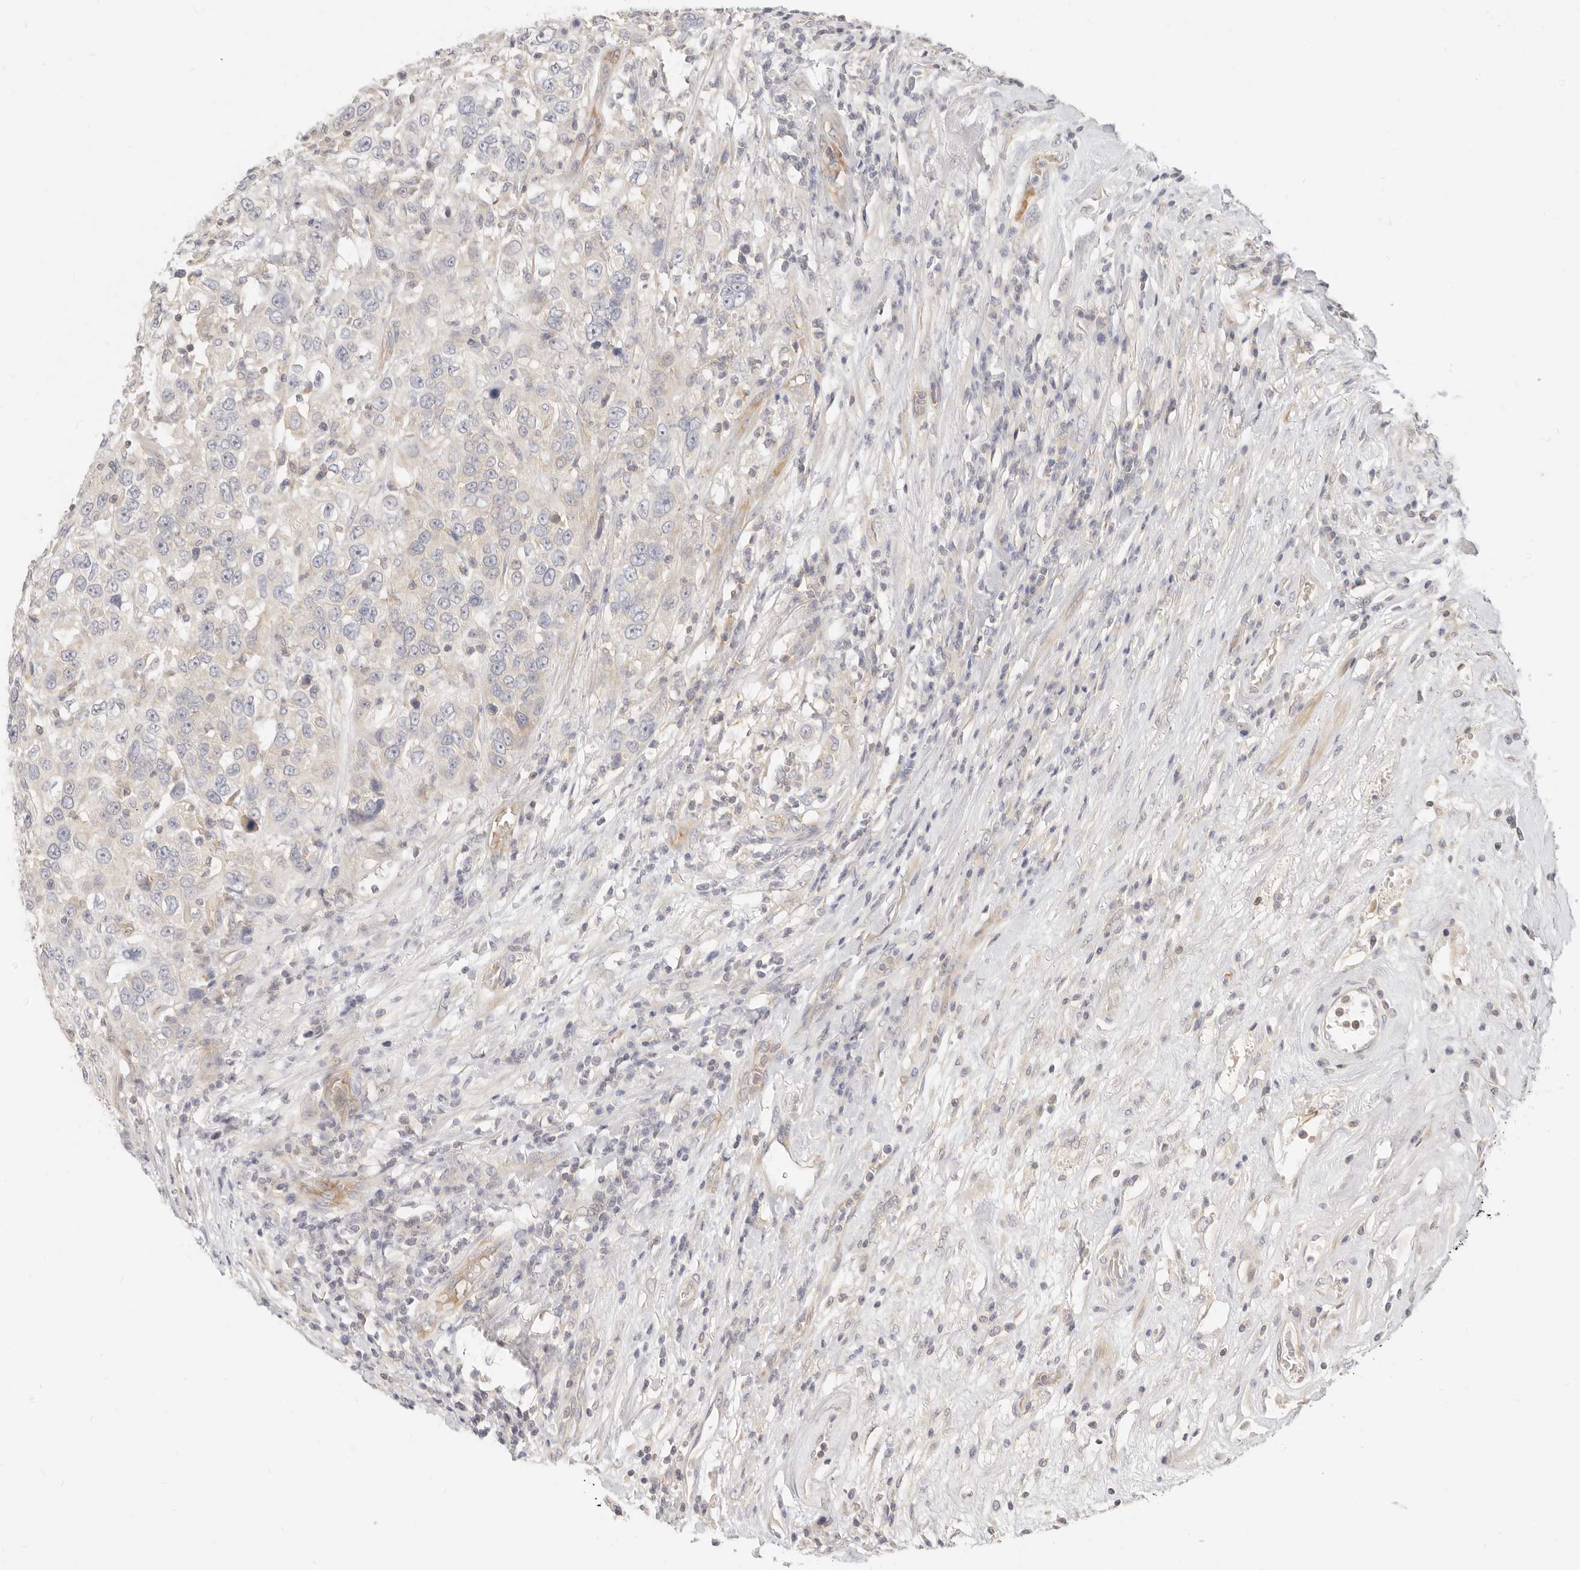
{"staining": {"intensity": "weak", "quantity": "25%-75%", "location": "cytoplasmic/membranous"}, "tissue": "urothelial cancer", "cell_type": "Tumor cells", "image_type": "cancer", "snomed": [{"axis": "morphology", "description": "Urothelial carcinoma, High grade"}, {"axis": "topography", "description": "Urinary bladder"}], "caption": "Immunohistochemical staining of human urothelial cancer displays low levels of weak cytoplasmic/membranous staining in approximately 25%-75% of tumor cells.", "gene": "LTB4R2", "patient": {"sex": "female", "age": 80}}